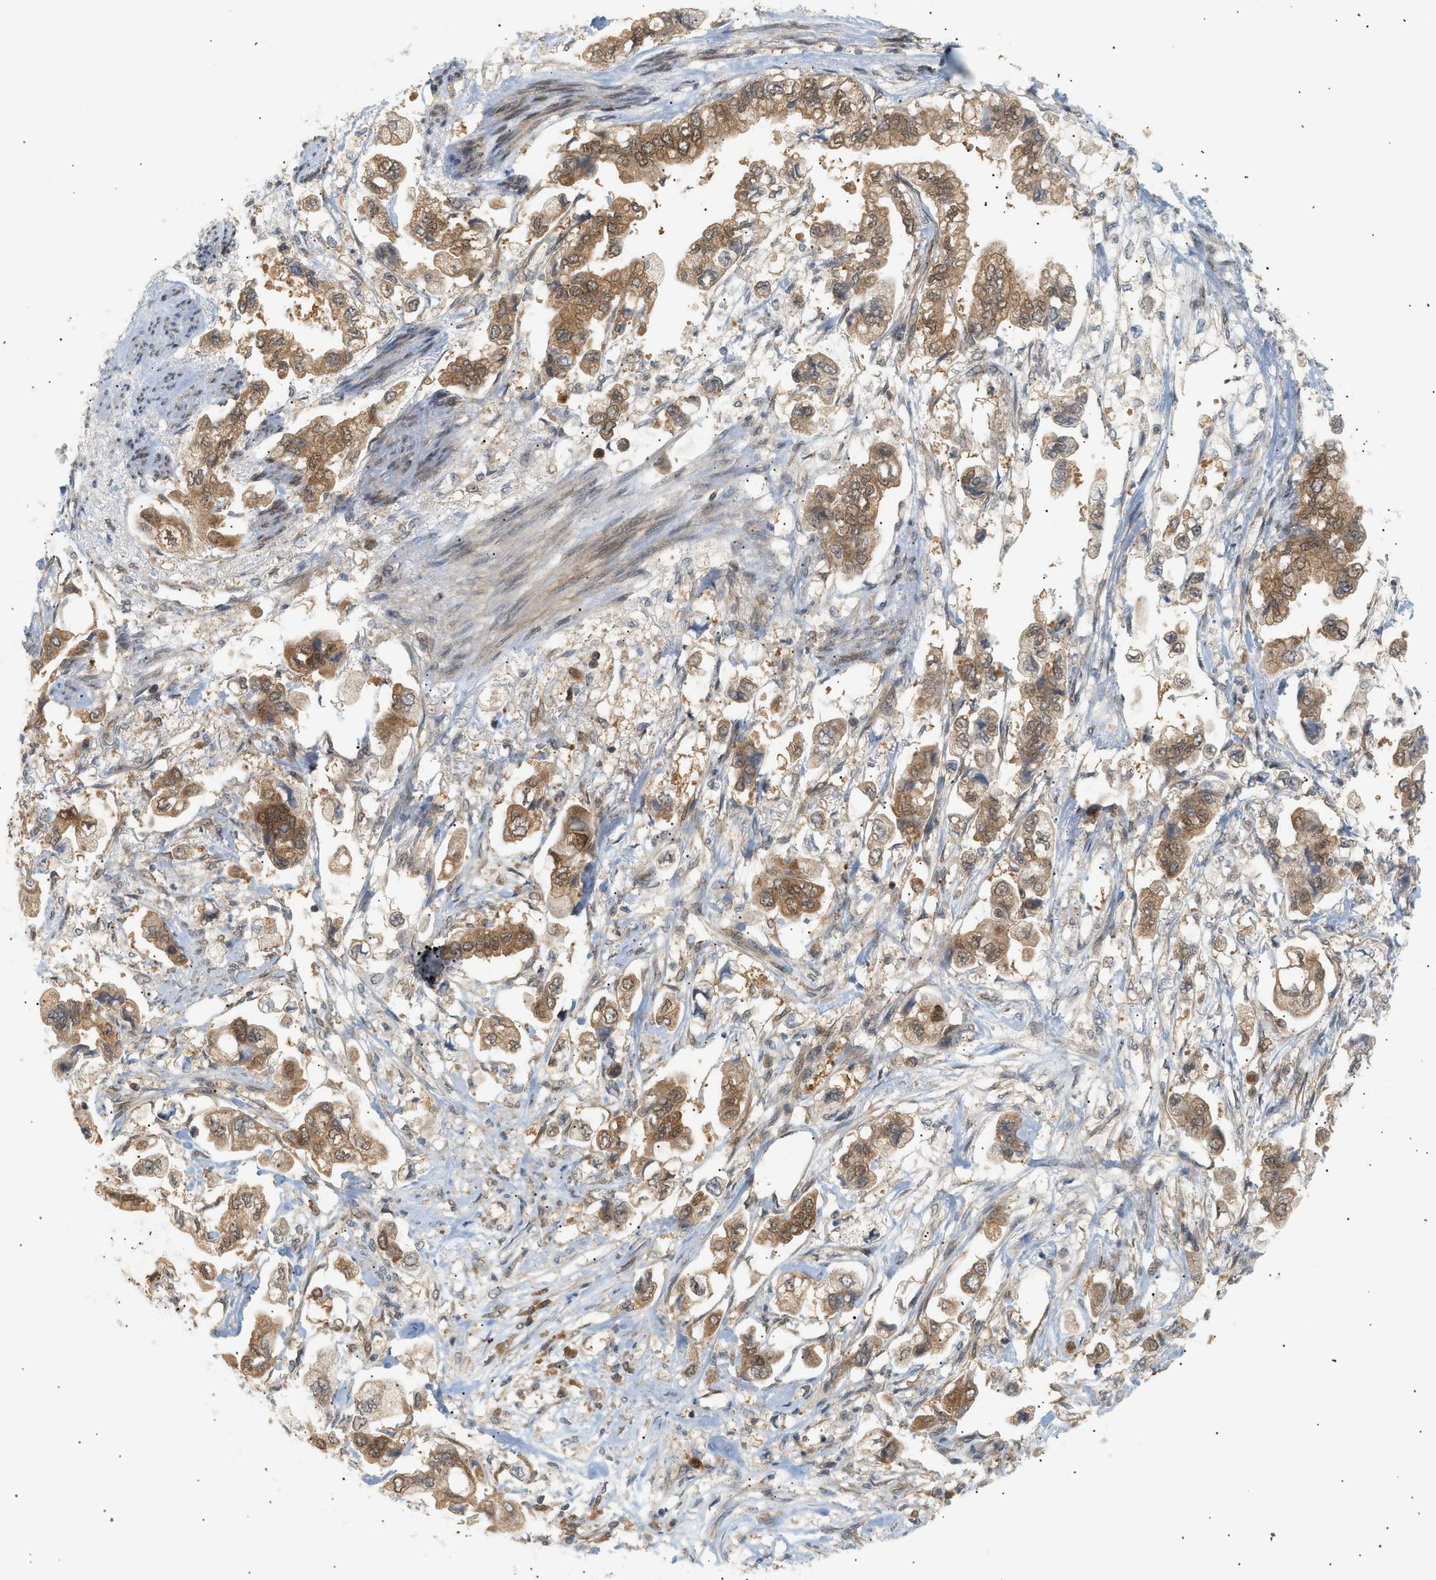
{"staining": {"intensity": "moderate", "quantity": ">75%", "location": "cytoplasmic/membranous,nuclear"}, "tissue": "stomach cancer", "cell_type": "Tumor cells", "image_type": "cancer", "snomed": [{"axis": "morphology", "description": "Adenocarcinoma, NOS"}, {"axis": "topography", "description": "Stomach"}], "caption": "Human stomach cancer stained for a protein (brown) shows moderate cytoplasmic/membranous and nuclear positive expression in approximately >75% of tumor cells.", "gene": "SHC1", "patient": {"sex": "male", "age": 62}}